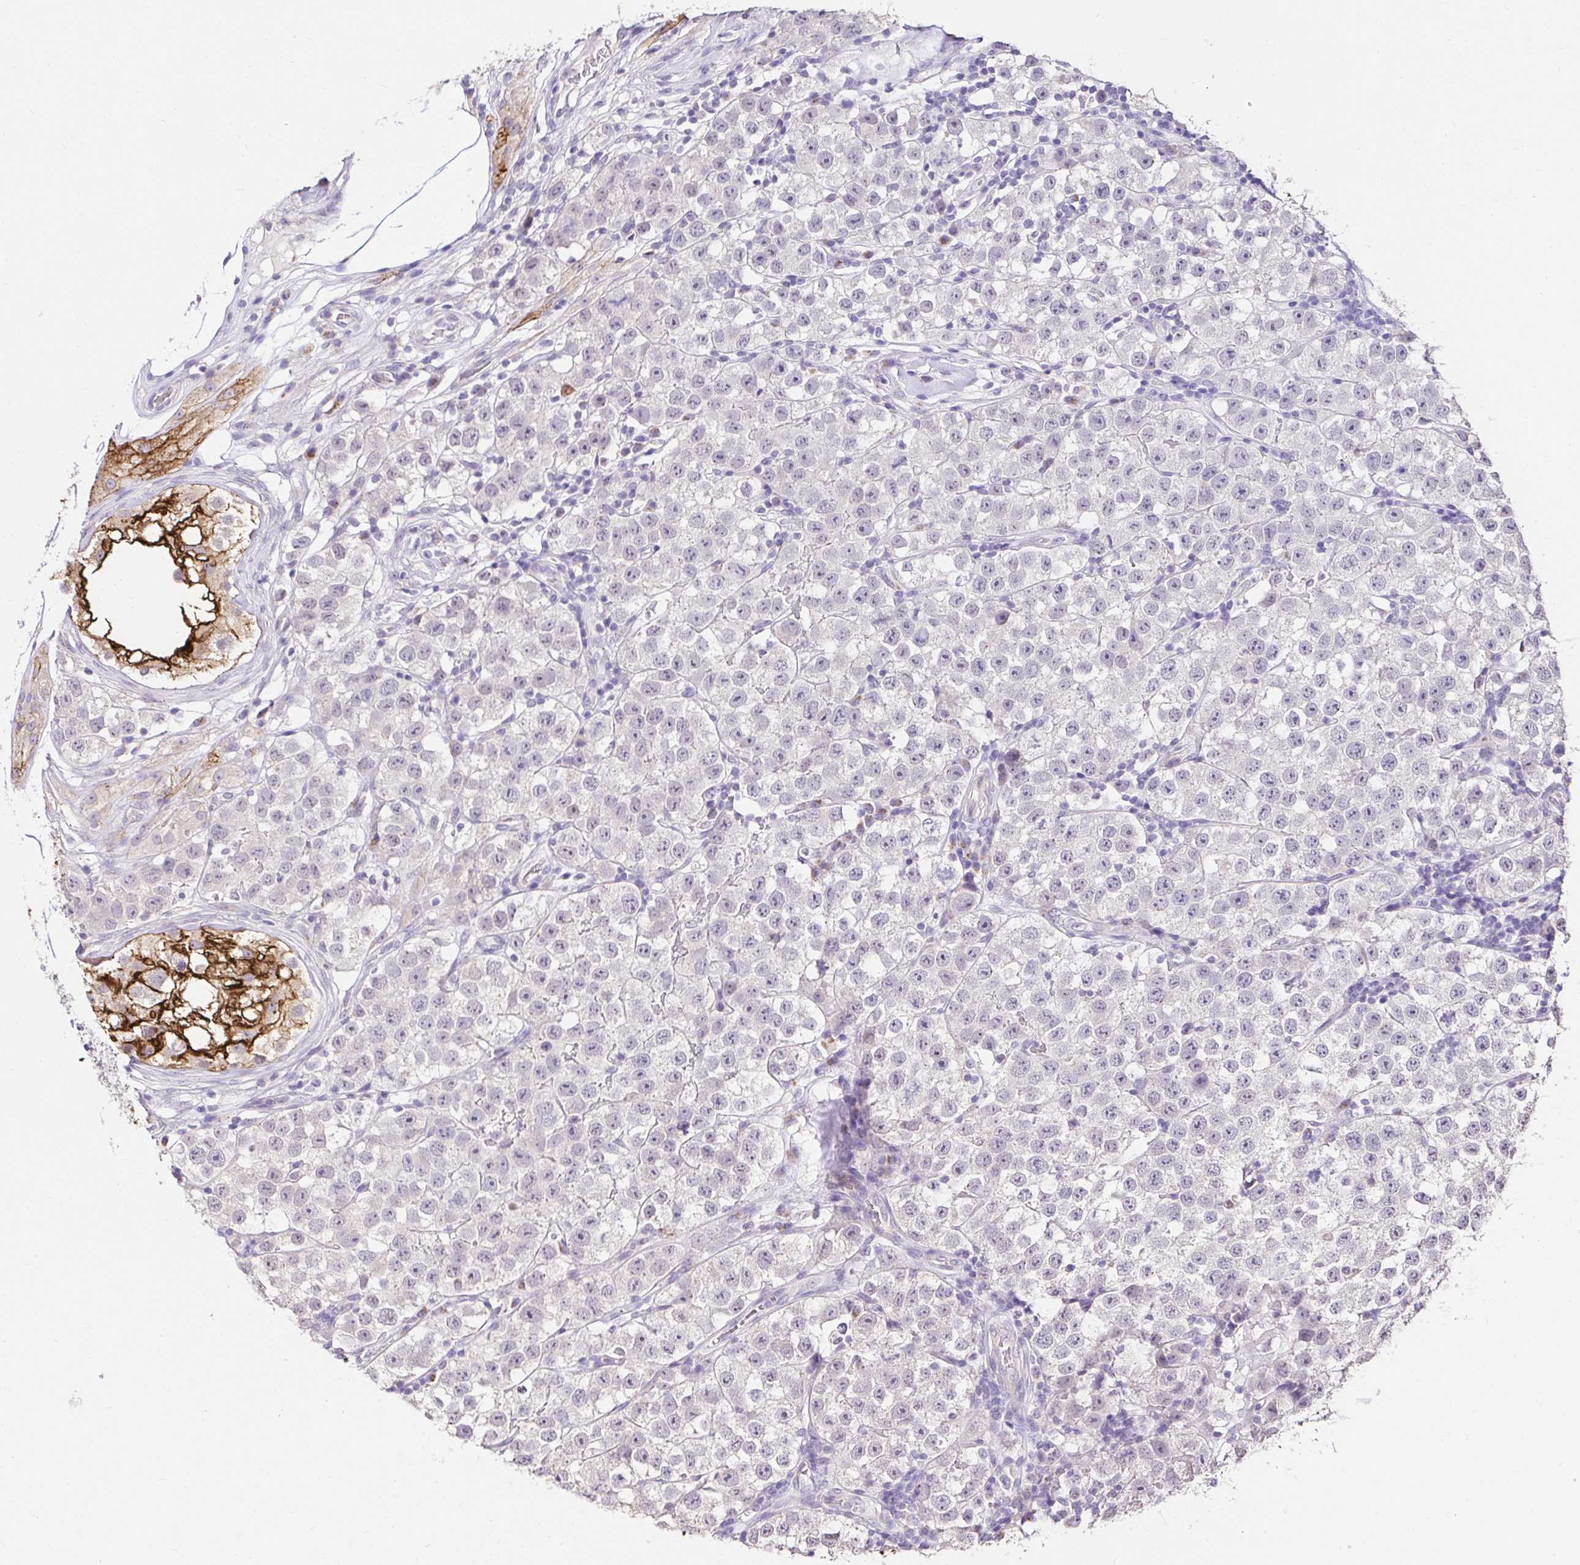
{"staining": {"intensity": "negative", "quantity": "none", "location": "none"}, "tissue": "testis cancer", "cell_type": "Tumor cells", "image_type": "cancer", "snomed": [{"axis": "morphology", "description": "Seminoma, NOS"}, {"axis": "topography", "description": "Testis"}], "caption": "DAB (3,3'-diaminobenzidine) immunohistochemical staining of seminoma (testis) displays no significant expression in tumor cells. Nuclei are stained in blue.", "gene": "KIAA1210", "patient": {"sex": "male", "age": 34}}